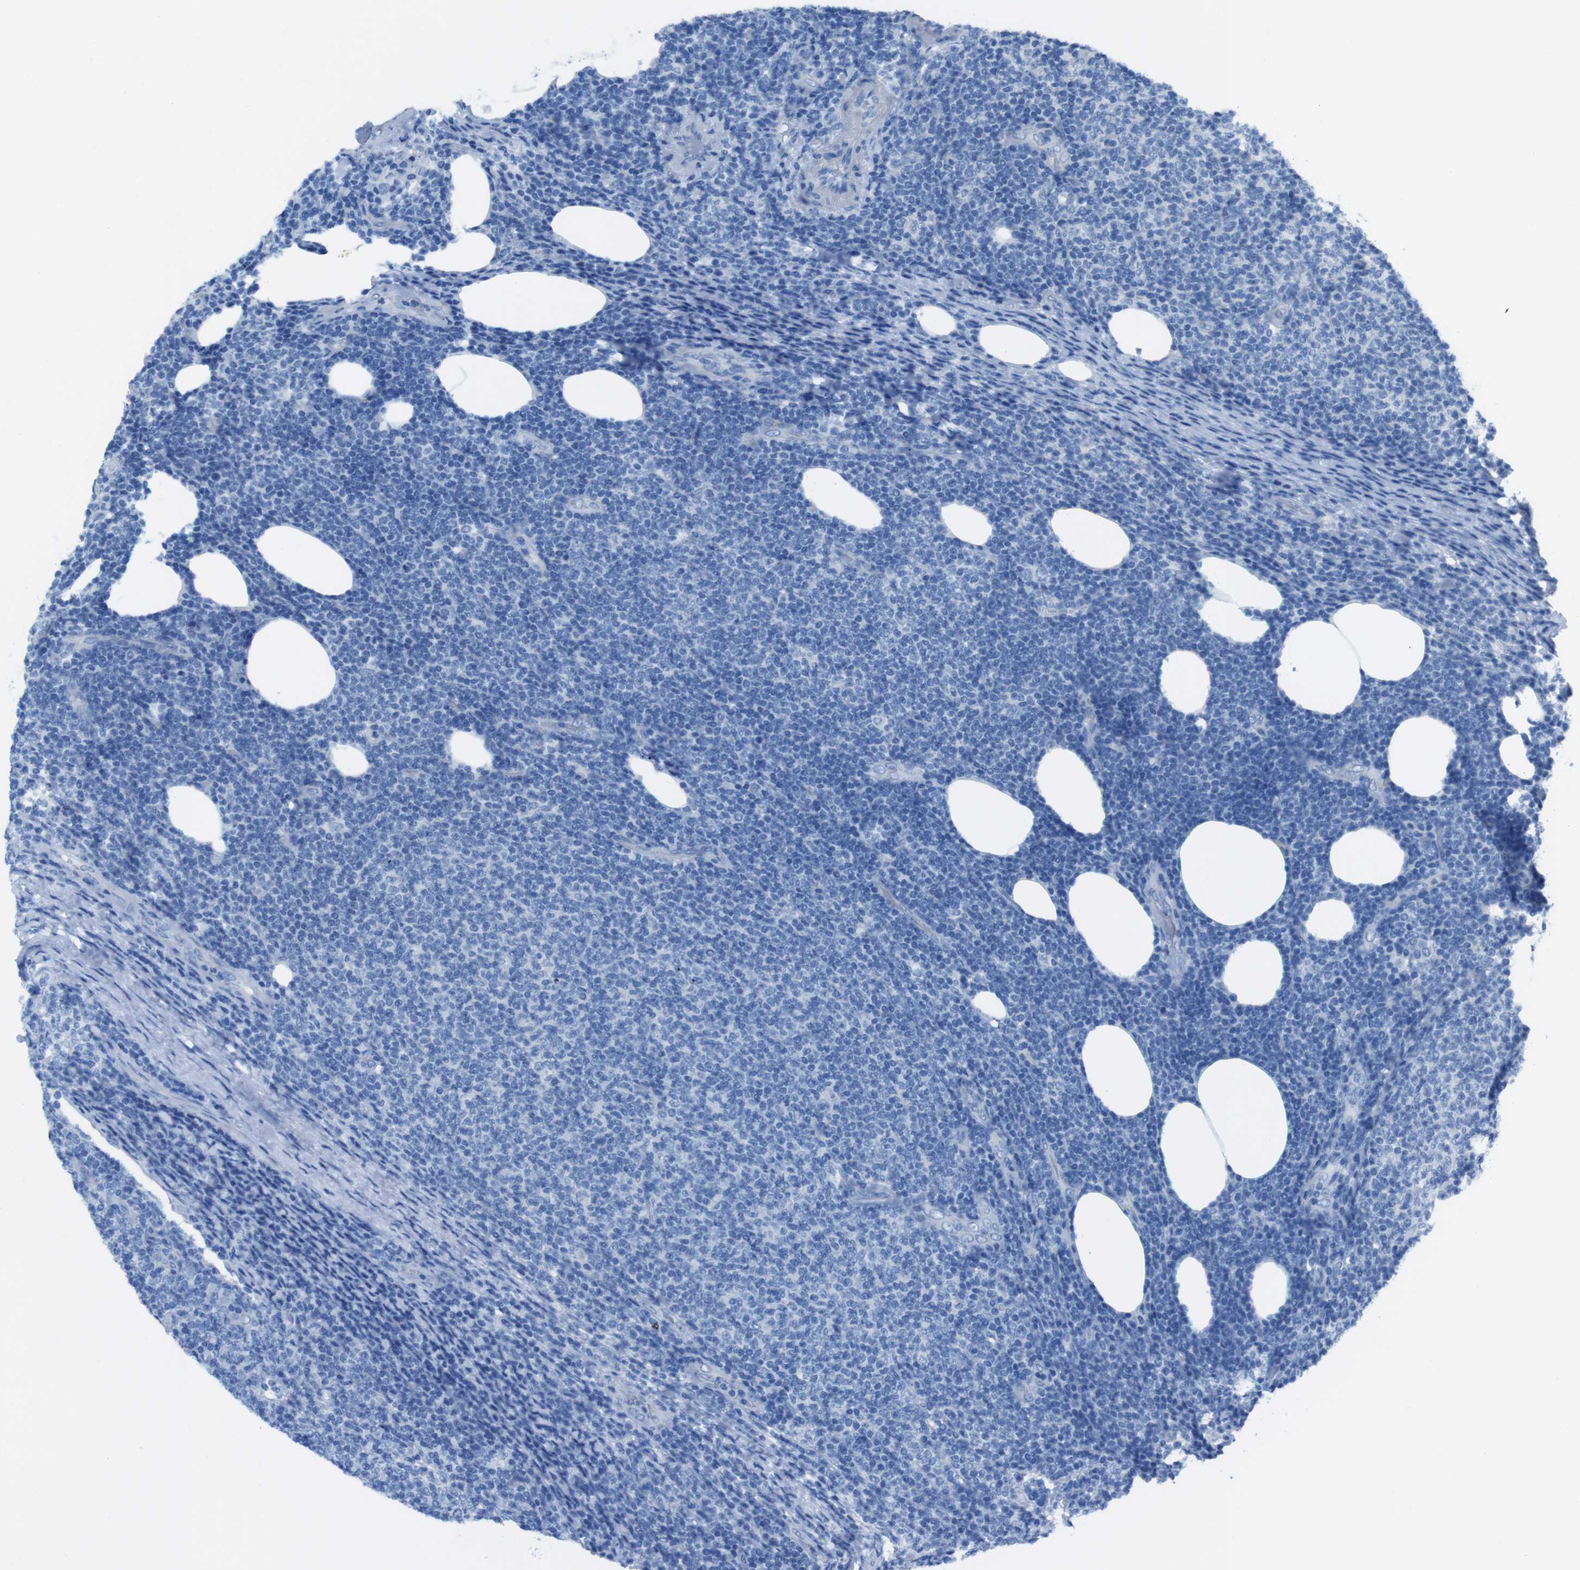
{"staining": {"intensity": "negative", "quantity": "none", "location": "none"}, "tissue": "lymphoma", "cell_type": "Tumor cells", "image_type": "cancer", "snomed": [{"axis": "morphology", "description": "Malignant lymphoma, non-Hodgkin's type, Low grade"}, {"axis": "topography", "description": "Lymph node"}], "caption": "A micrograph of lymphoma stained for a protein demonstrates no brown staining in tumor cells.", "gene": "CYP2C8", "patient": {"sex": "male", "age": 66}}